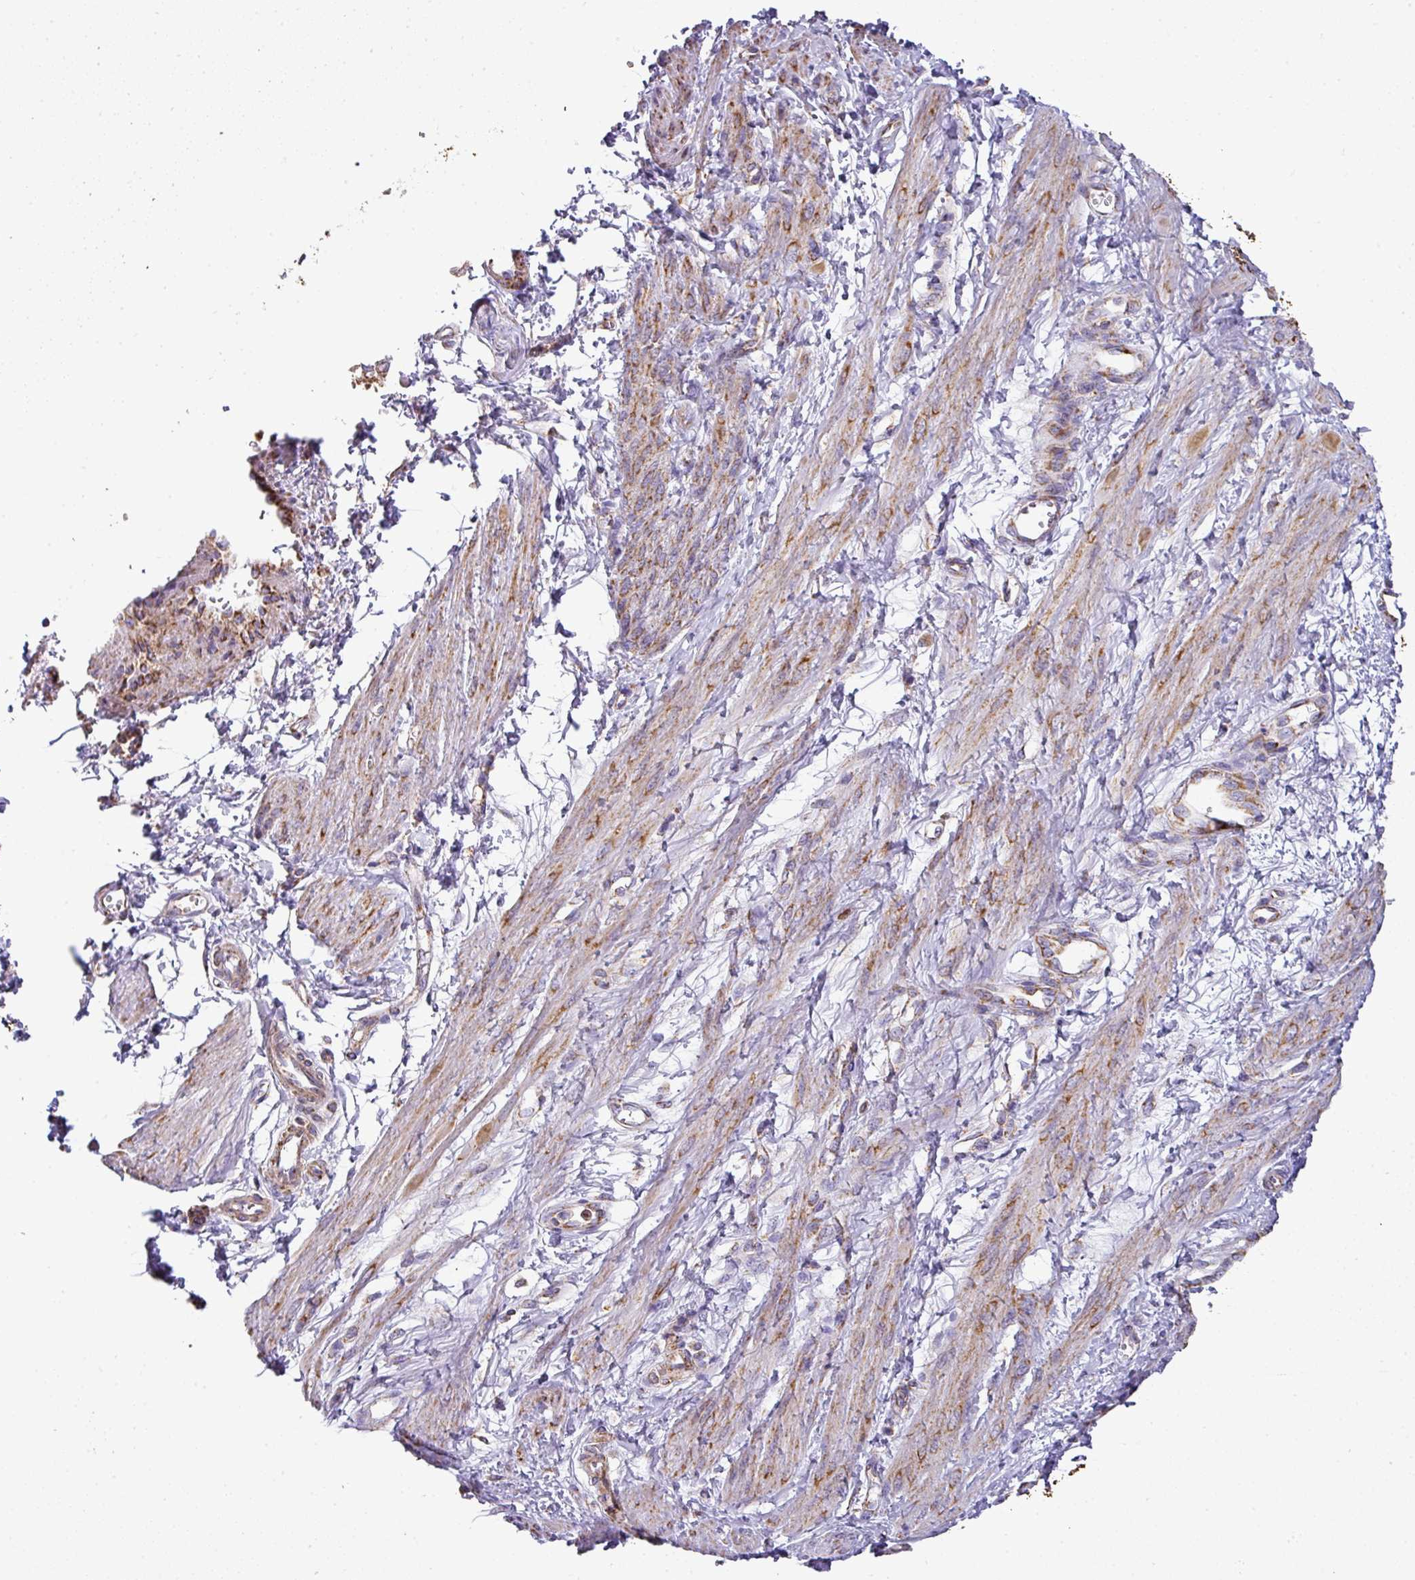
{"staining": {"intensity": "moderate", "quantity": "25%-75%", "location": "cytoplasmic/membranous"}, "tissue": "smooth muscle", "cell_type": "Smooth muscle cells", "image_type": "normal", "snomed": [{"axis": "morphology", "description": "Normal tissue, NOS"}, {"axis": "topography", "description": "Smooth muscle"}, {"axis": "topography", "description": "Uterus"}], "caption": "Protein expression analysis of normal smooth muscle reveals moderate cytoplasmic/membranous positivity in about 25%-75% of smooth muscle cells.", "gene": "UQCRFS1", "patient": {"sex": "female", "age": 39}}